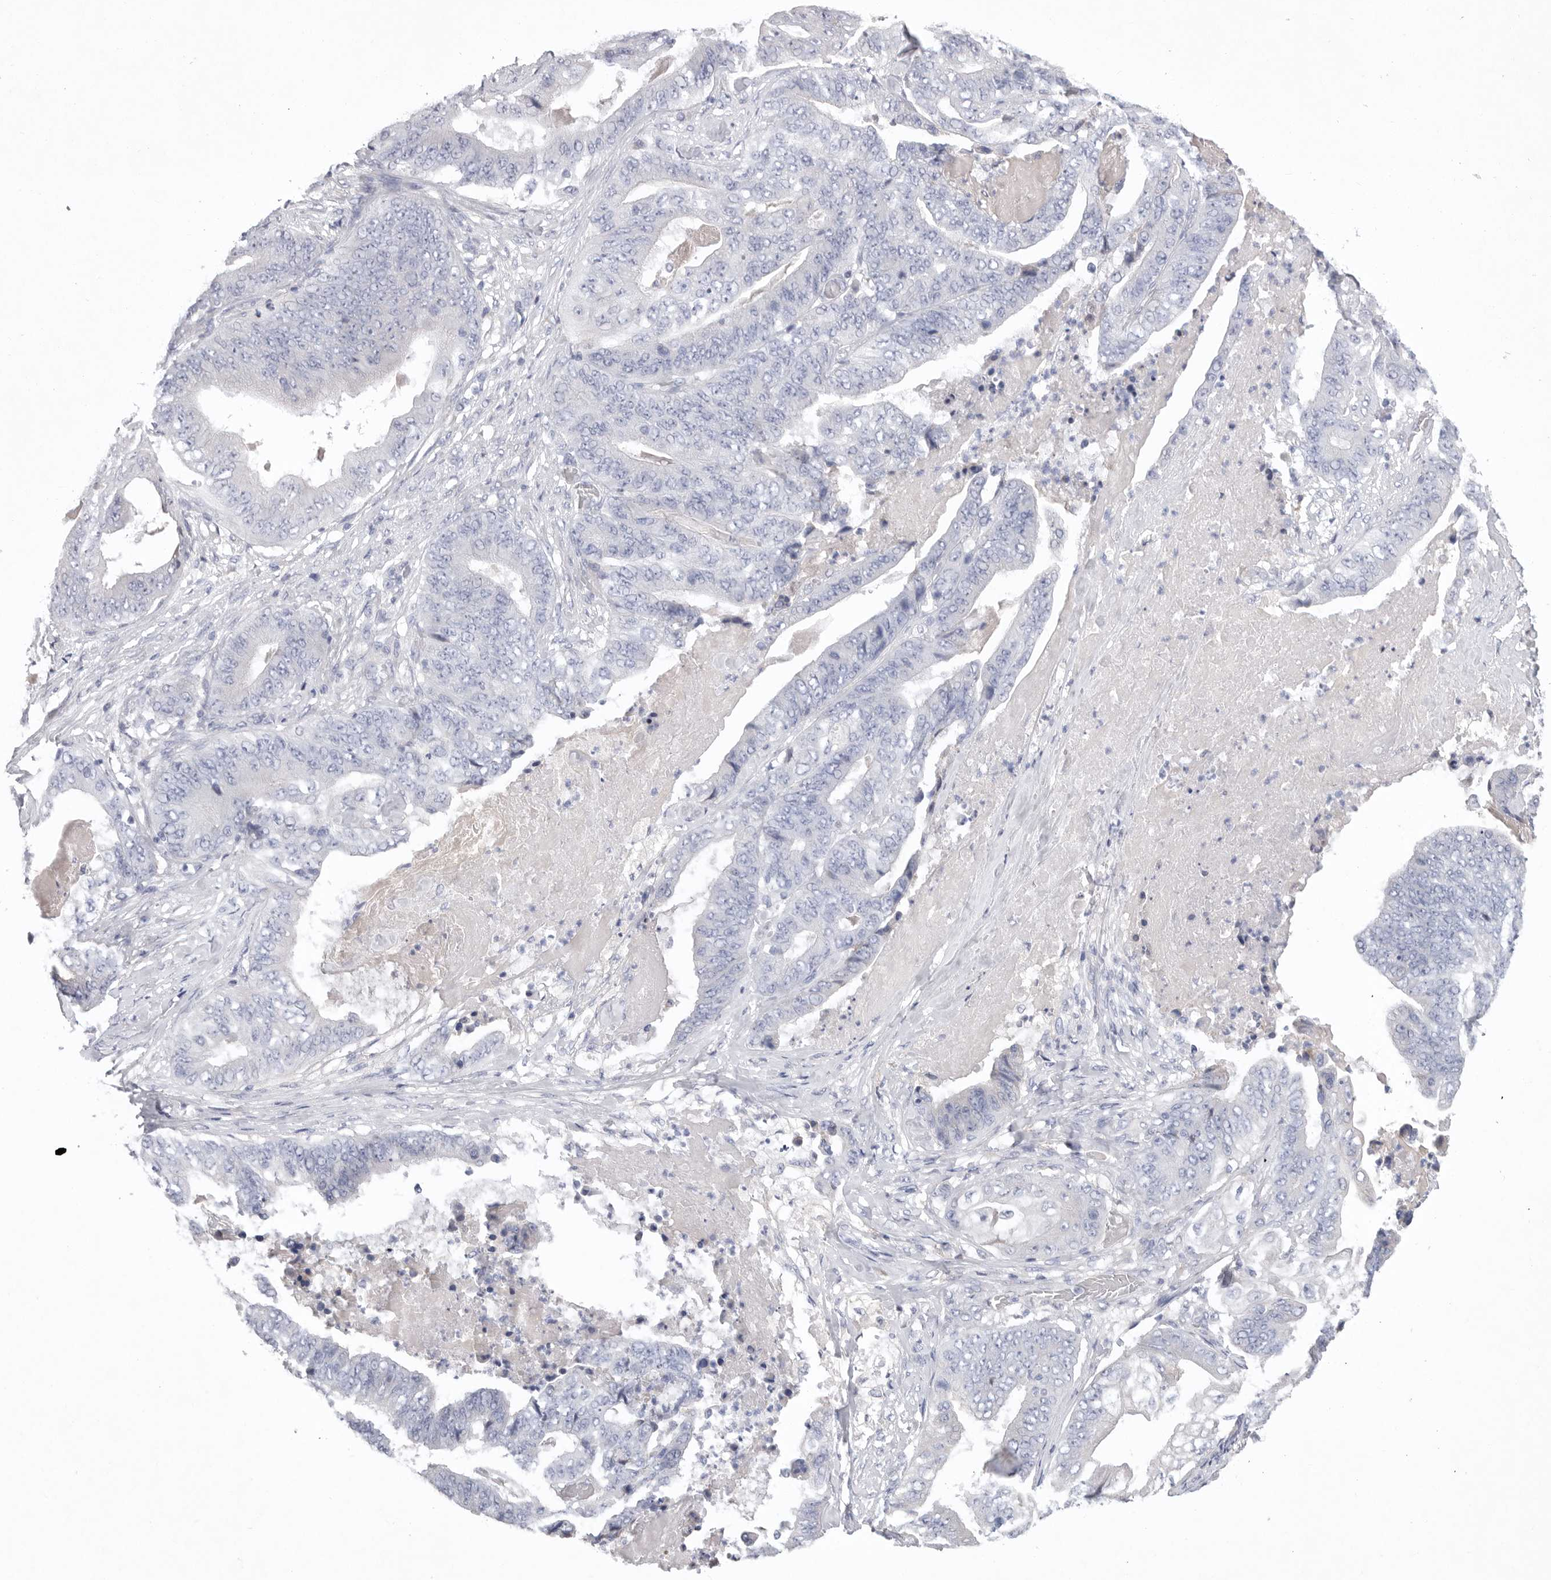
{"staining": {"intensity": "negative", "quantity": "none", "location": "none"}, "tissue": "stomach cancer", "cell_type": "Tumor cells", "image_type": "cancer", "snomed": [{"axis": "morphology", "description": "Adenocarcinoma, NOS"}, {"axis": "topography", "description": "Stomach"}], "caption": "This micrograph is of stomach cancer stained with IHC to label a protein in brown with the nuclei are counter-stained blue. There is no staining in tumor cells.", "gene": "CAMK2B", "patient": {"sex": "female", "age": 73}}